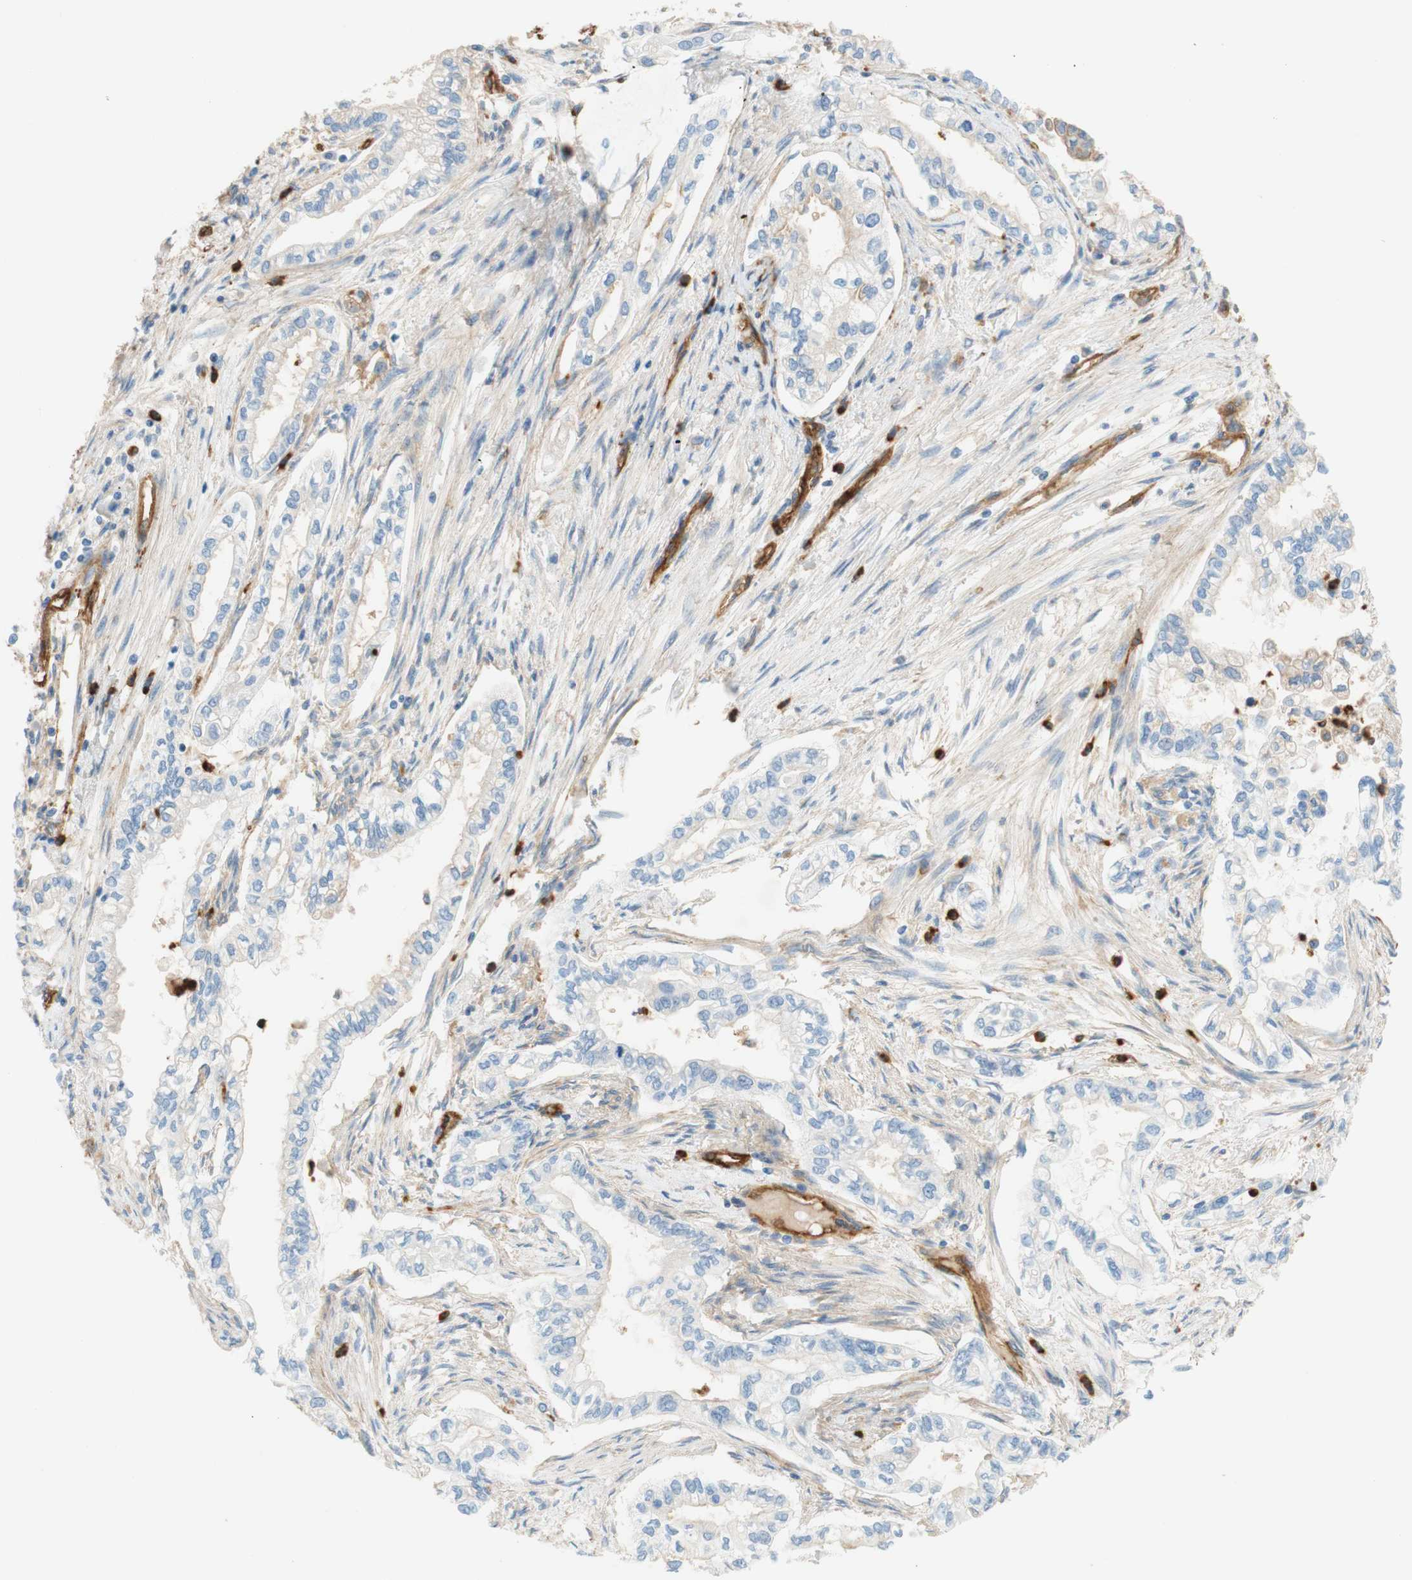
{"staining": {"intensity": "weak", "quantity": "<25%", "location": "cytoplasmic/membranous"}, "tissue": "pancreatic cancer", "cell_type": "Tumor cells", "image_type": "cancer", "snomed": [{"axis": "morphology", "description": "Normal tissue, NOS"}, {"axis": "topography", "description": "Pancreas"}], "caption": "Immunohistochemistry (IHC) of human pancreatic cancer demonstrates no staining in tumor cells. (Brightfield microscopy of DAB immunohistochemistry (IHC) at high magnification).", "gene": "STOM", "patient": {"sex": "male", "age": 42}}